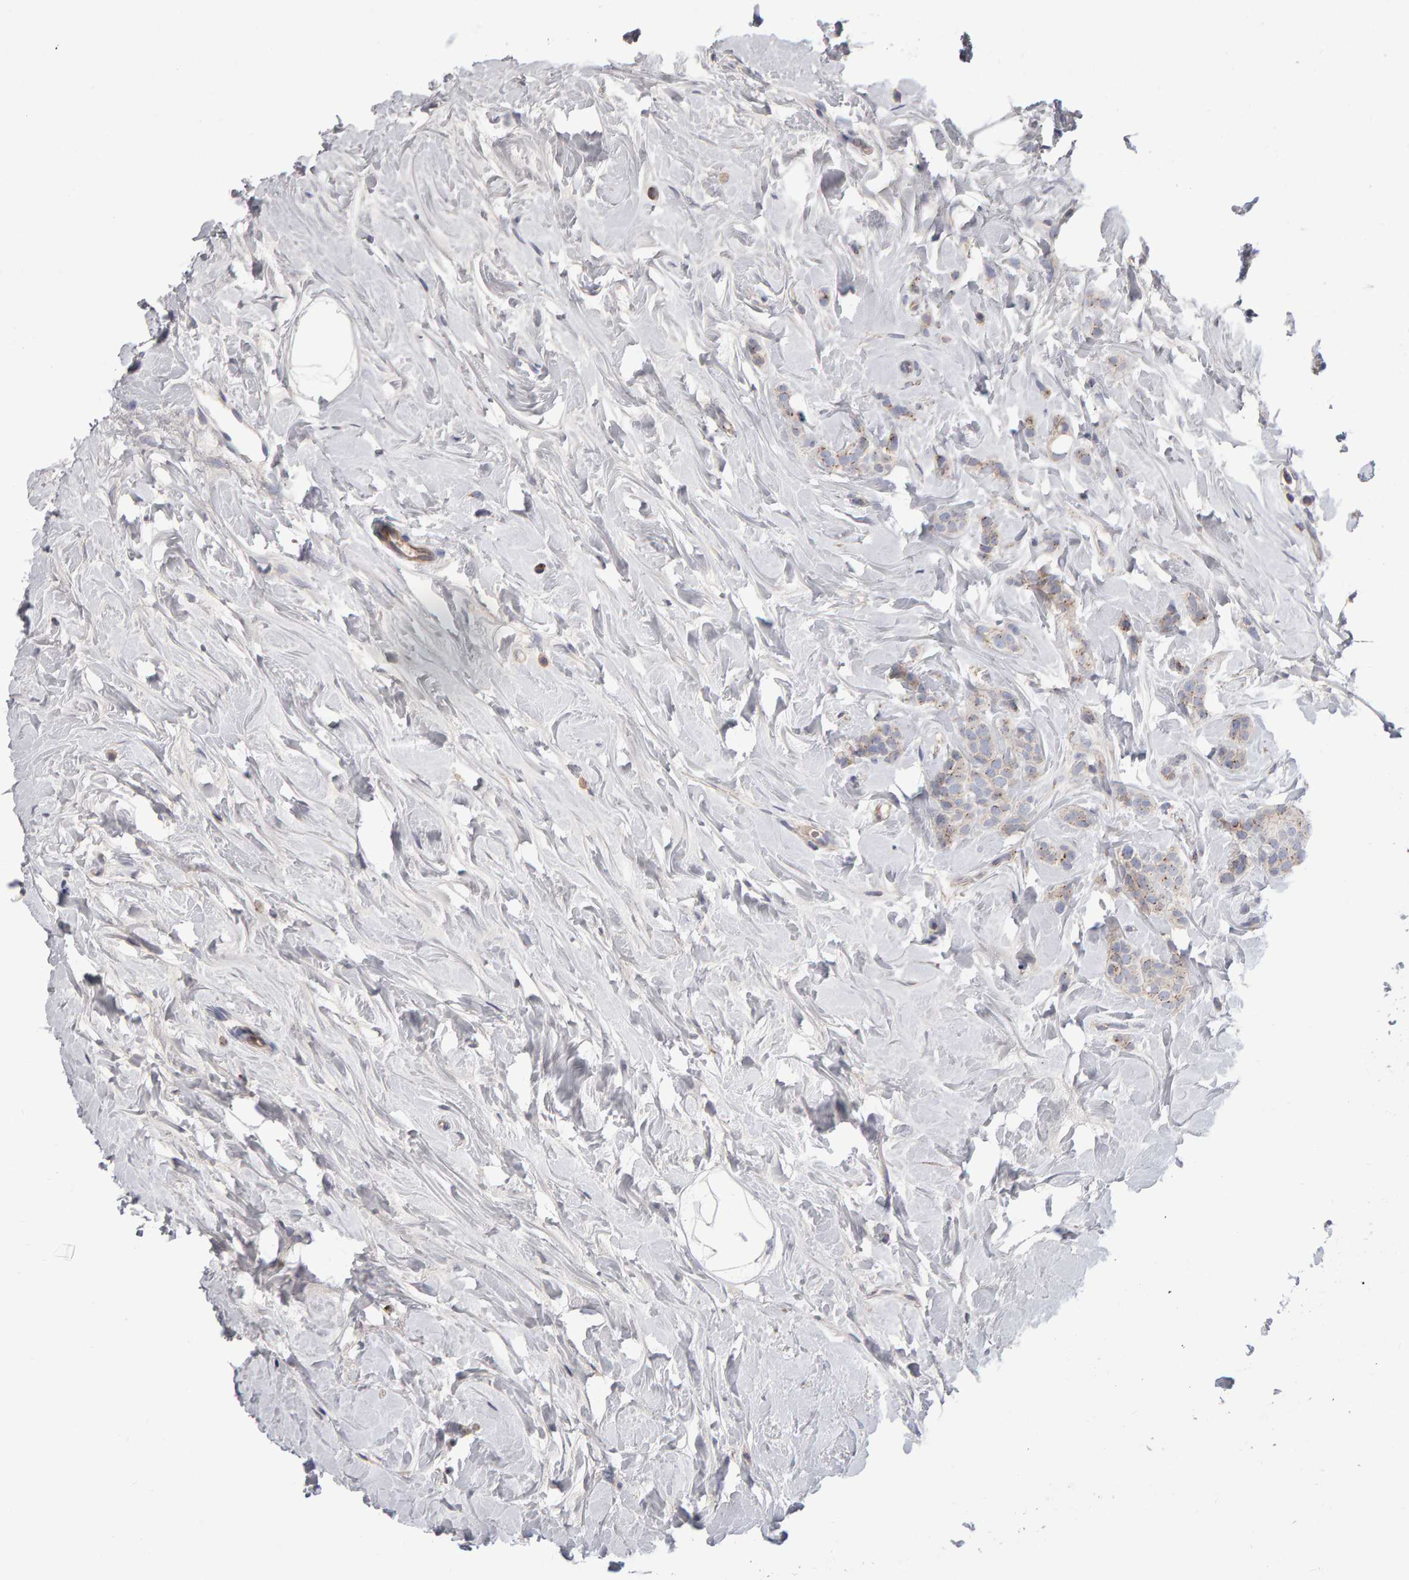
{"staining": {"intensity": "weak", "quantity": "<25%", "location": "cytoplasmic/membranous"}, "tissue": "breast cancer", "cell_type": "Tumor cells", "image_type": "cancer", "snomed": [{"axis": "morphology", "description": "Lobular carcinoma, in situ"}, {"axis": "morphology", "description": "Lobular carcinoma"}, {"axis": "topography", "description": "Breast"}], "caption": "The histopathology image displays no significant positivity in tumor cells of lobular carcinoma in situ (breast). (Stains: DAB (3,3'-diaminobenzidine) immunohistochemistry with hematoxylin counter stain, Microscopy: brightfield microscopy at high magnification).", "gene": "PGS1", "patient": {"sex": "female", "age": 41}}